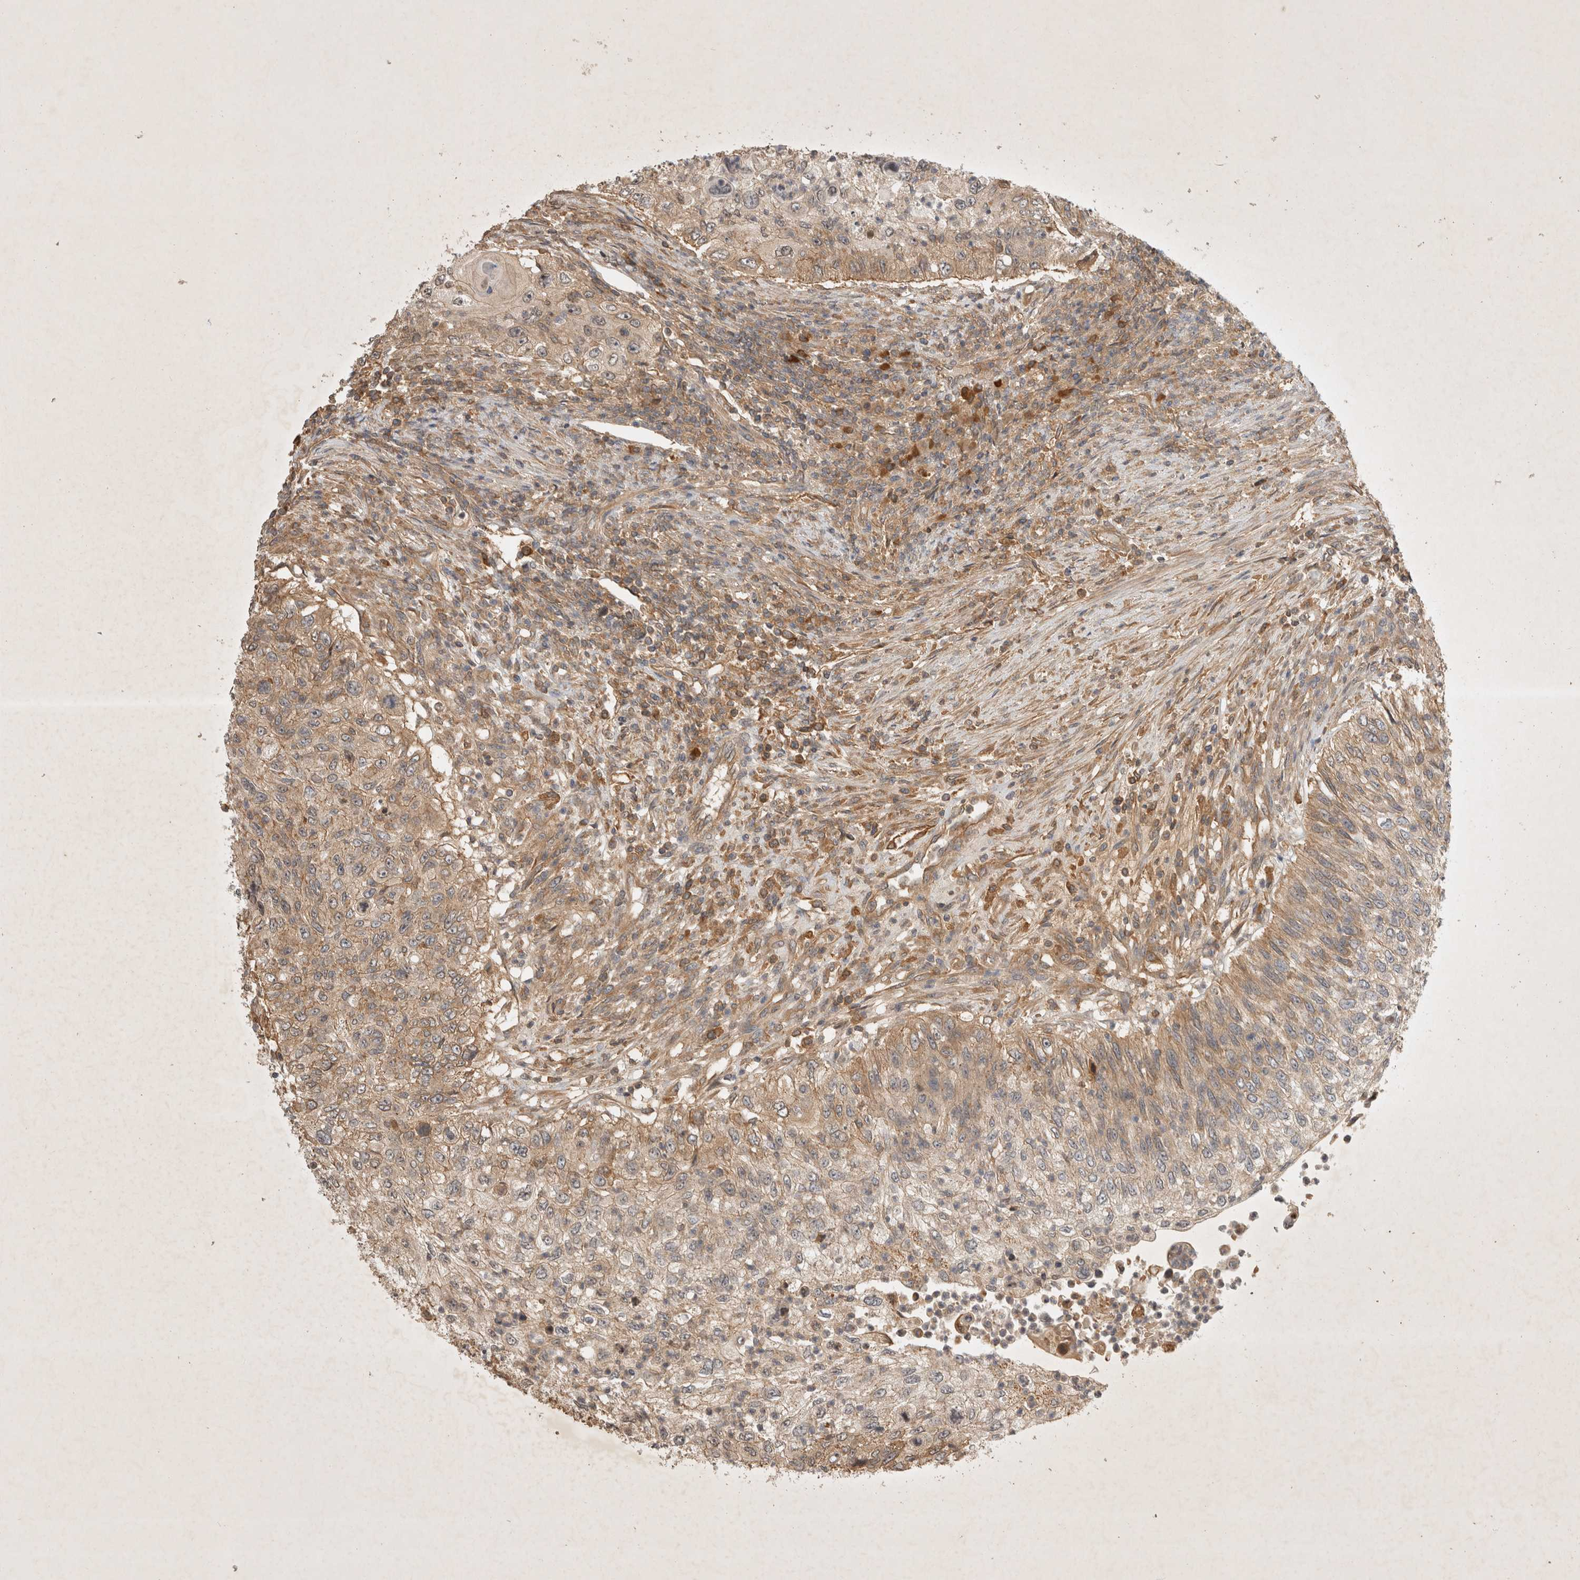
{"staining": {"intensity": "weak", "quantity": ">75%", "location": "cytoplasmic/membranous"}, "tissue": "urothelial cancer", "cell_type": "Tumor cells", "image_type": "cancer", "snomed": [{"axis": "morphology", "description": "Urothelial carcinoma, High grade"}, {"axis": "topography", "description": "Urinary bladder"}], "caption": "Immunohistochemical staining of urothelial carcinoma (high-grade) displays low levels of weak cytoplasmic/membranous expression in about >75% of tumor cells.", "gene": "YES1", "patient": {"sex": "female", "age": 60}}